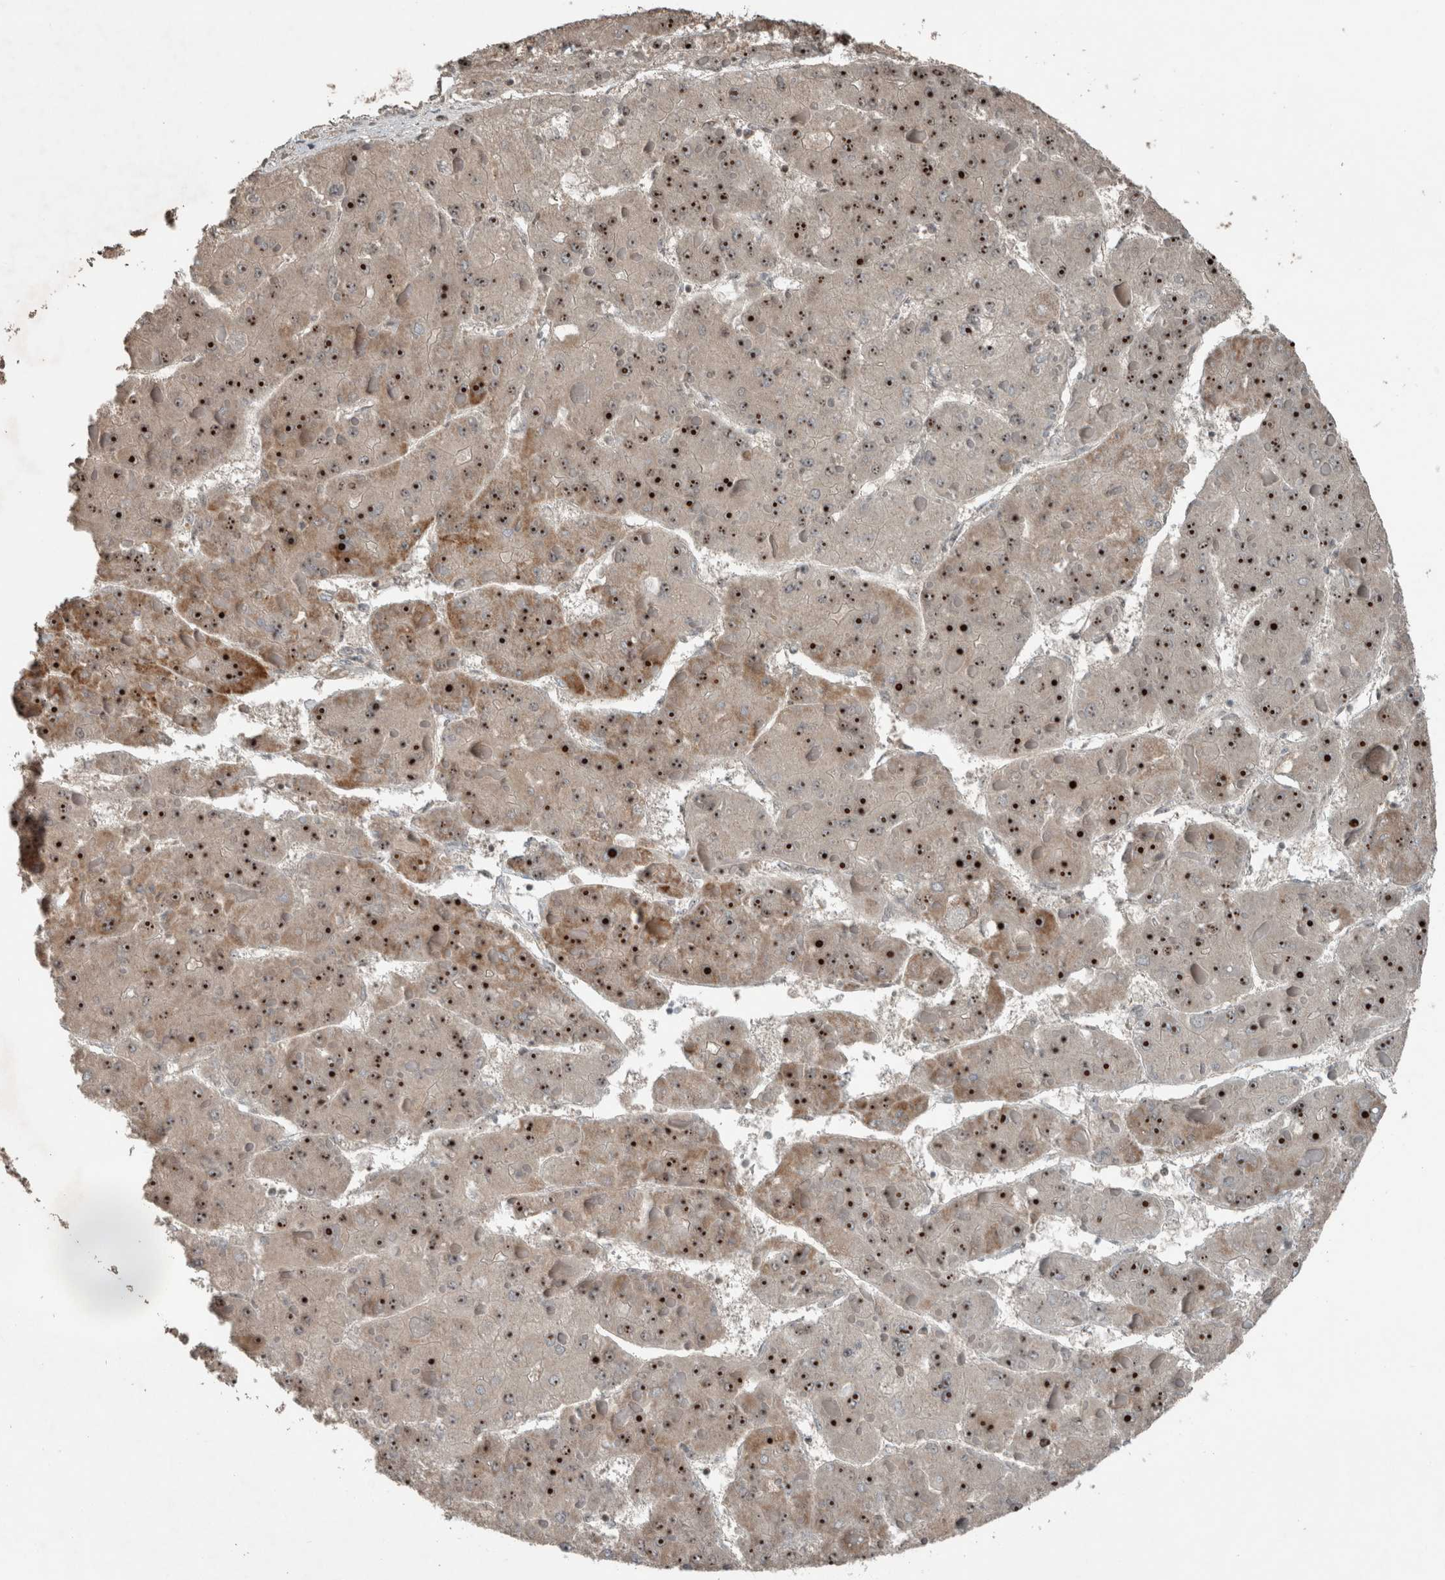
{"staining": {"intensity": "strong", "quantity": ">75%", "location": "nuclear"}, "tissue": "liver cancer", "cell_type": "Tumor cells", "image_type": "cancer", "snomed": [{"axis": "morphology", "description": "Carcinoma, Hepatocellular, NOS"}, {"axis": "topography", "description": "Liver"}], "caption": "Immunohistochemical staining of human liver cancer displays strong nuclear protein expression in about >75% of tumor cells.", "gene": "RPF1", "patient": {"sex": "female", "age": 73}}